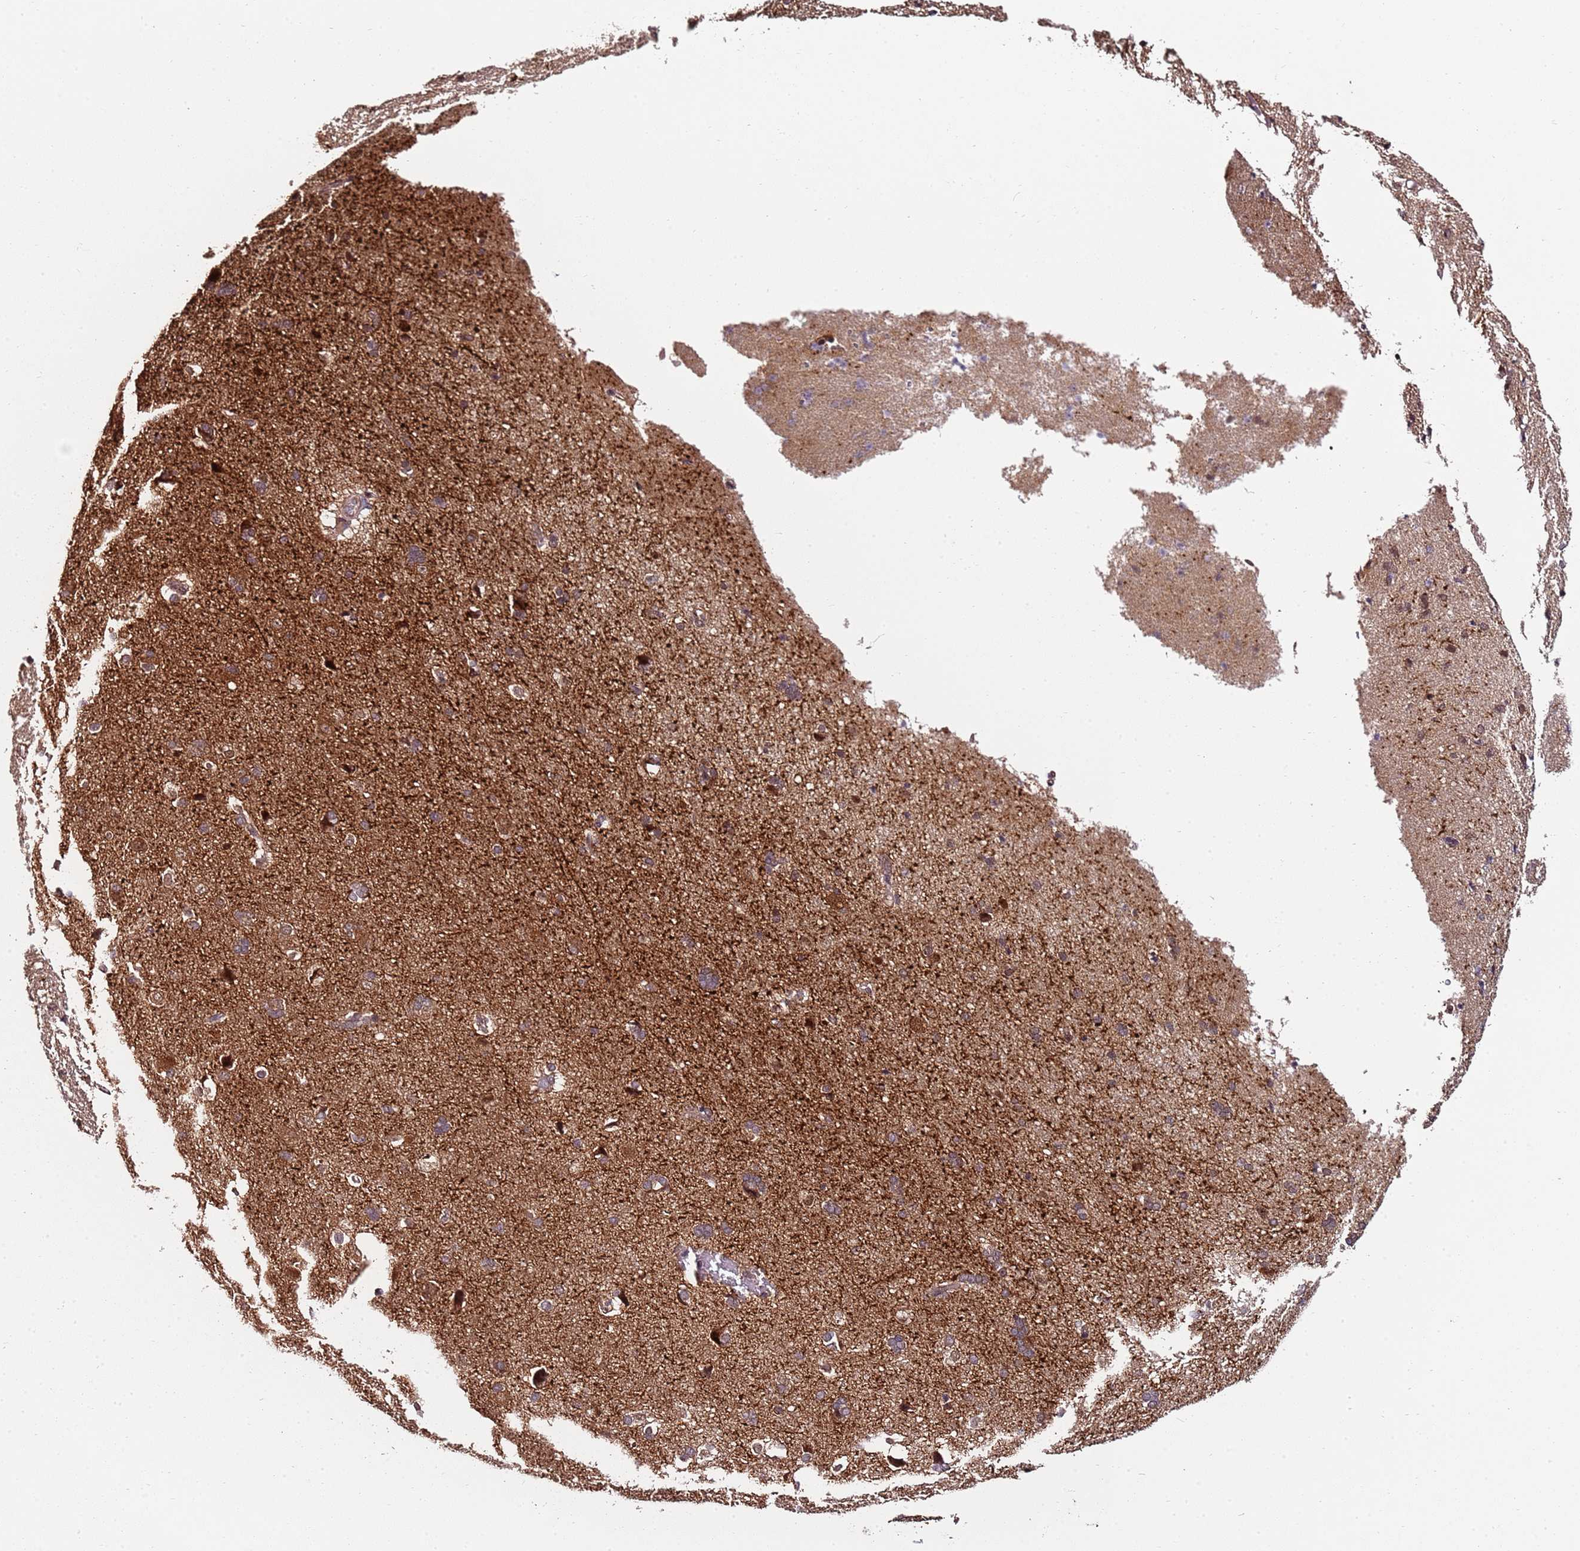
{"staining": {"intensity": "moderate", "quantity": ">75%", "location": "cytoplasmic/membranous"}, "tissue": "cerebral cortex", "cell_type": "Endothelial cells", "image_type": "normal", "snomed": [{"axis": "morphology", "description": "Normal tissue, NOS"}, {"axis": "topography", "description": "Cerebral cortex"}], "caption": "Endothelial cells show medium levels of moderate cytoplasmic/membranous expression in approximately >75% of cells in benign human cerebral cortex.", "gene": "EDC3", "patient": {"sex": "male", "age": 62}}